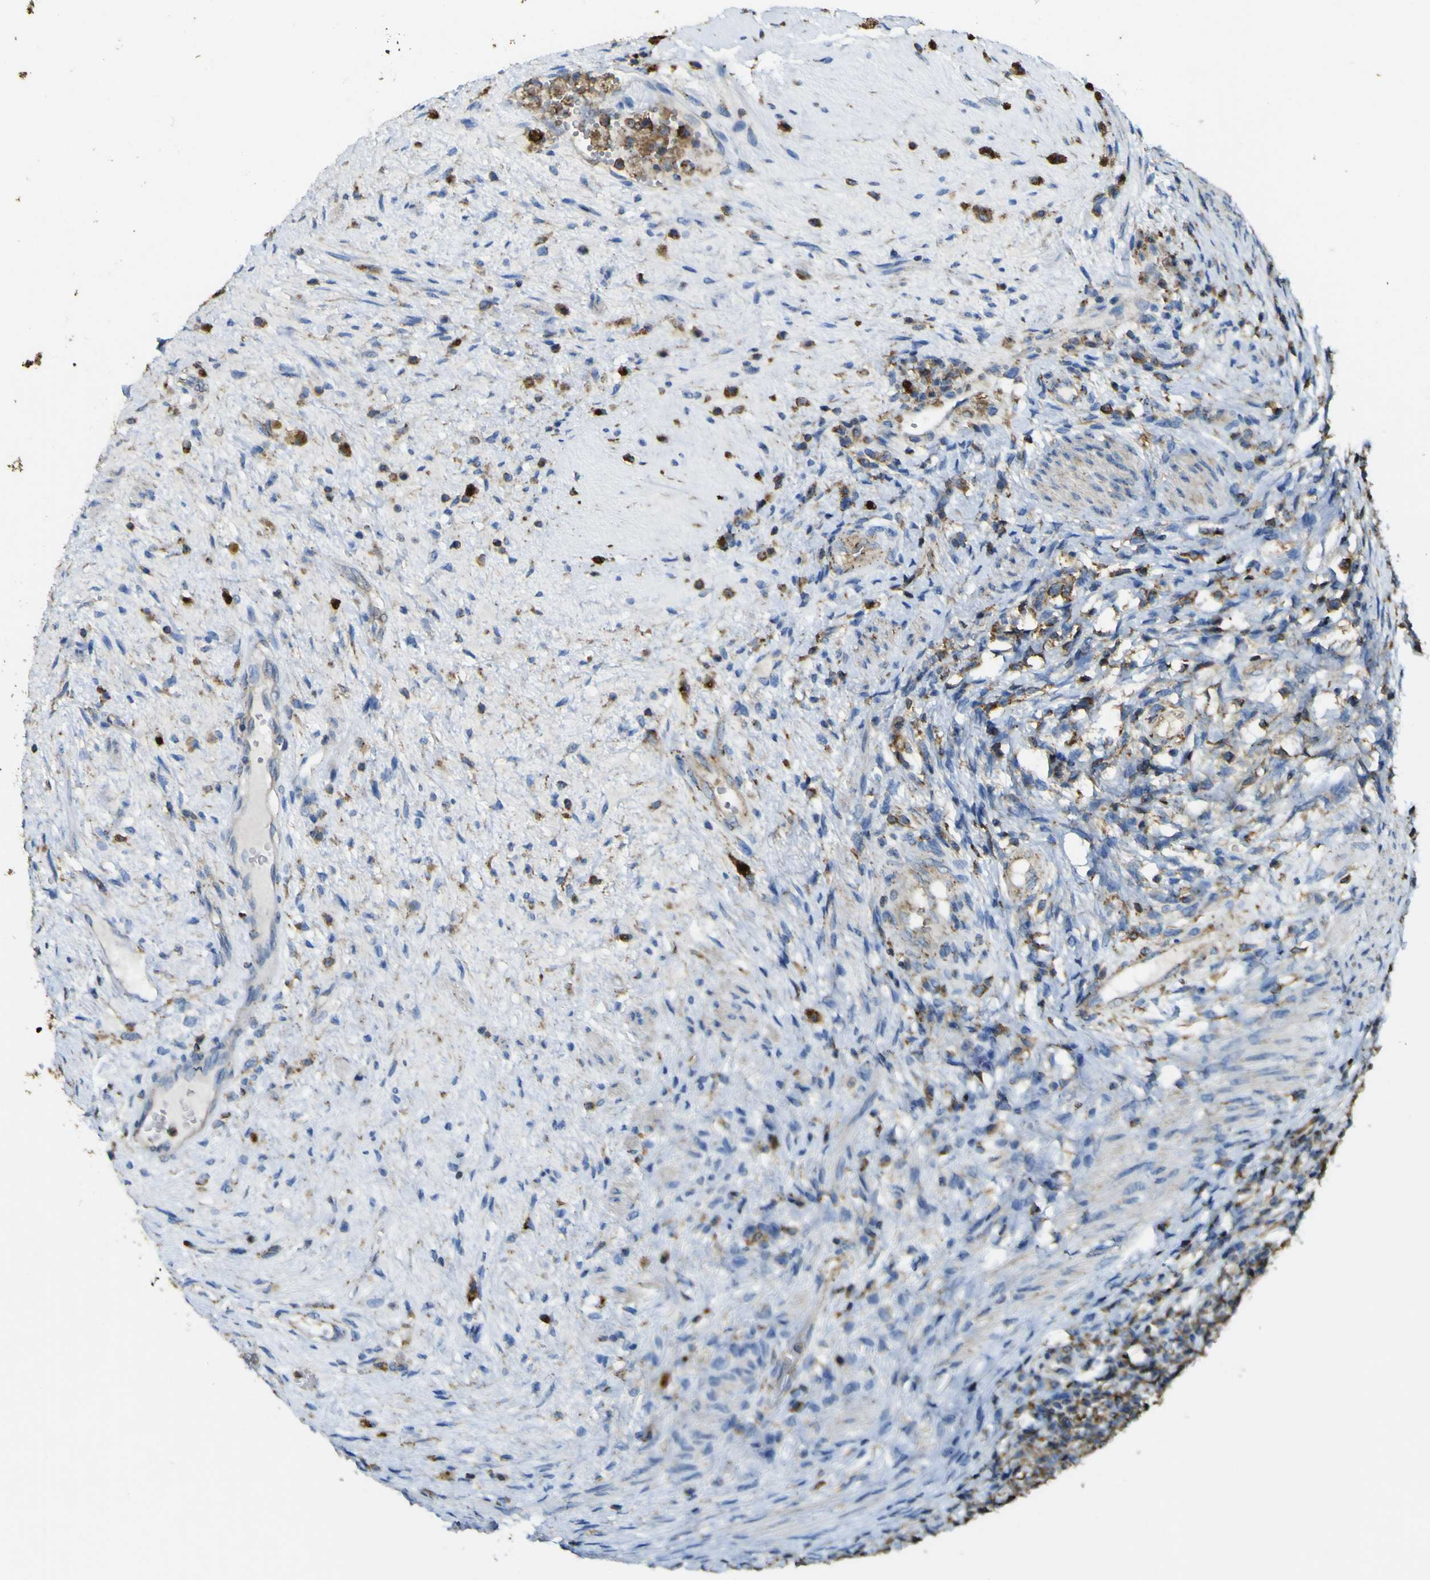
{"staining": {"intensity": "strong", "quantity": ">75%", "location": "cytoplasmic/membranous"}, "tissue": "testis cancer", "cell_type": "Tumor cells", "image_type": "cancer", "snomed": [{"axis": "morphology", "description": "Carcinoma, Embryonal, NOS"}, {"axis": "topography", "description": "Testis"}], "caption": "IHC (DAB) staining of testis cancer demonstrates strong cytoplasmic/membranous protein positivity in approximately >75% of tumor cells. Nuclei are stained in blue.", "gene": "ACSL3", "patient": {"sex": "male", "age": 26}}